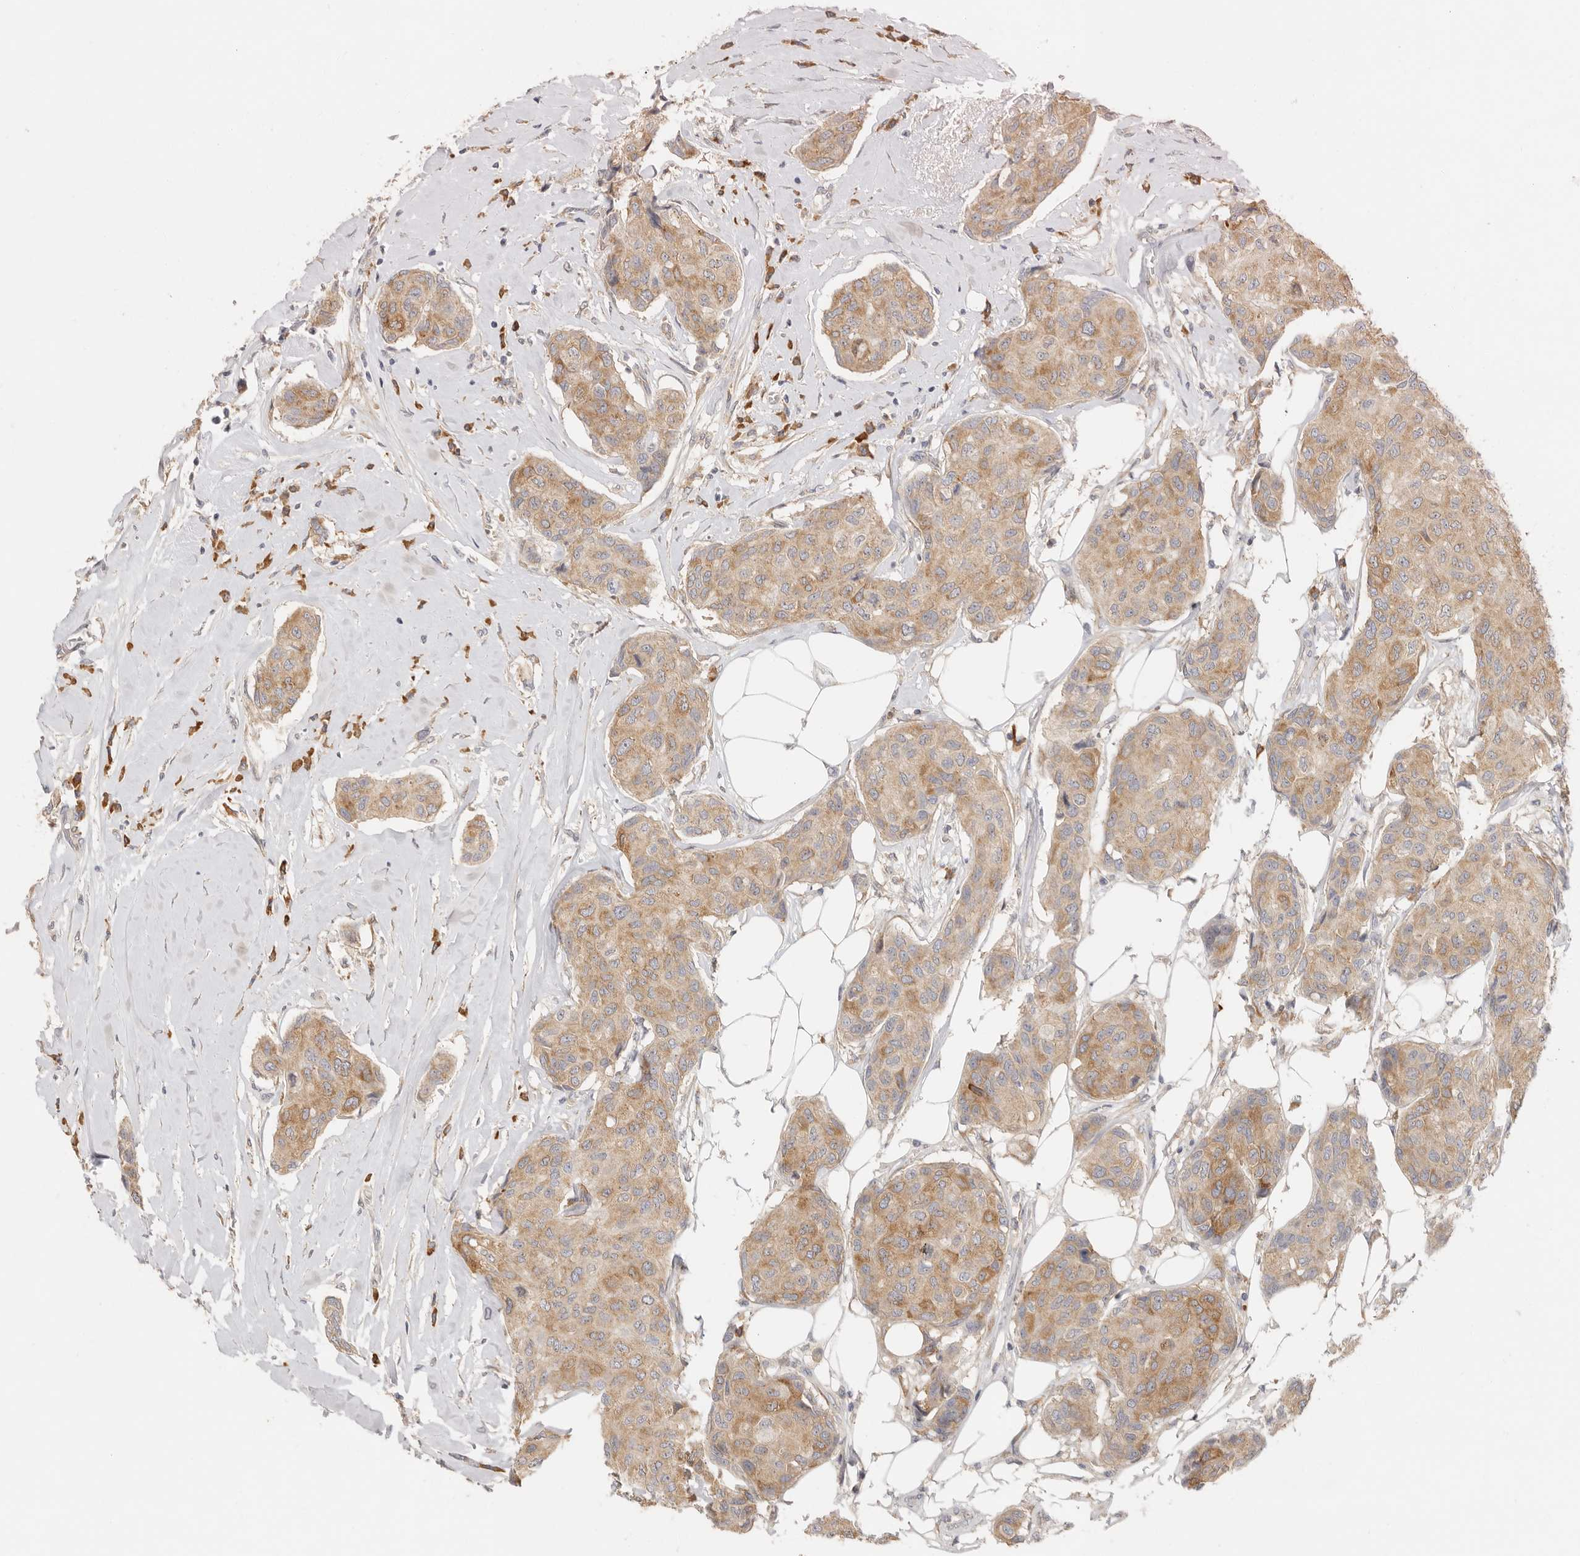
{"staining": {"intensity": "moderate", "quantity": ">75%", "location": "cytoplasmic/membranous"}, "tissue": "breast cancer", "cell_type": "Tumor cells", "image_type": "cancer", "snomed": [{"axis": "morphology", "description": "Duct carcinoma"}, {"axis": "topography", "description": "Breast"}], "caption": "This image demonstrates immunohistochemistry staining of human invasive ductal carcinoma (breast), with medium moderate cytoplasmic/membranous positivity in approximately >75% of tumor cells.", "gene": "PABPC4", "patient": {"sex": "female", "age": 80}}